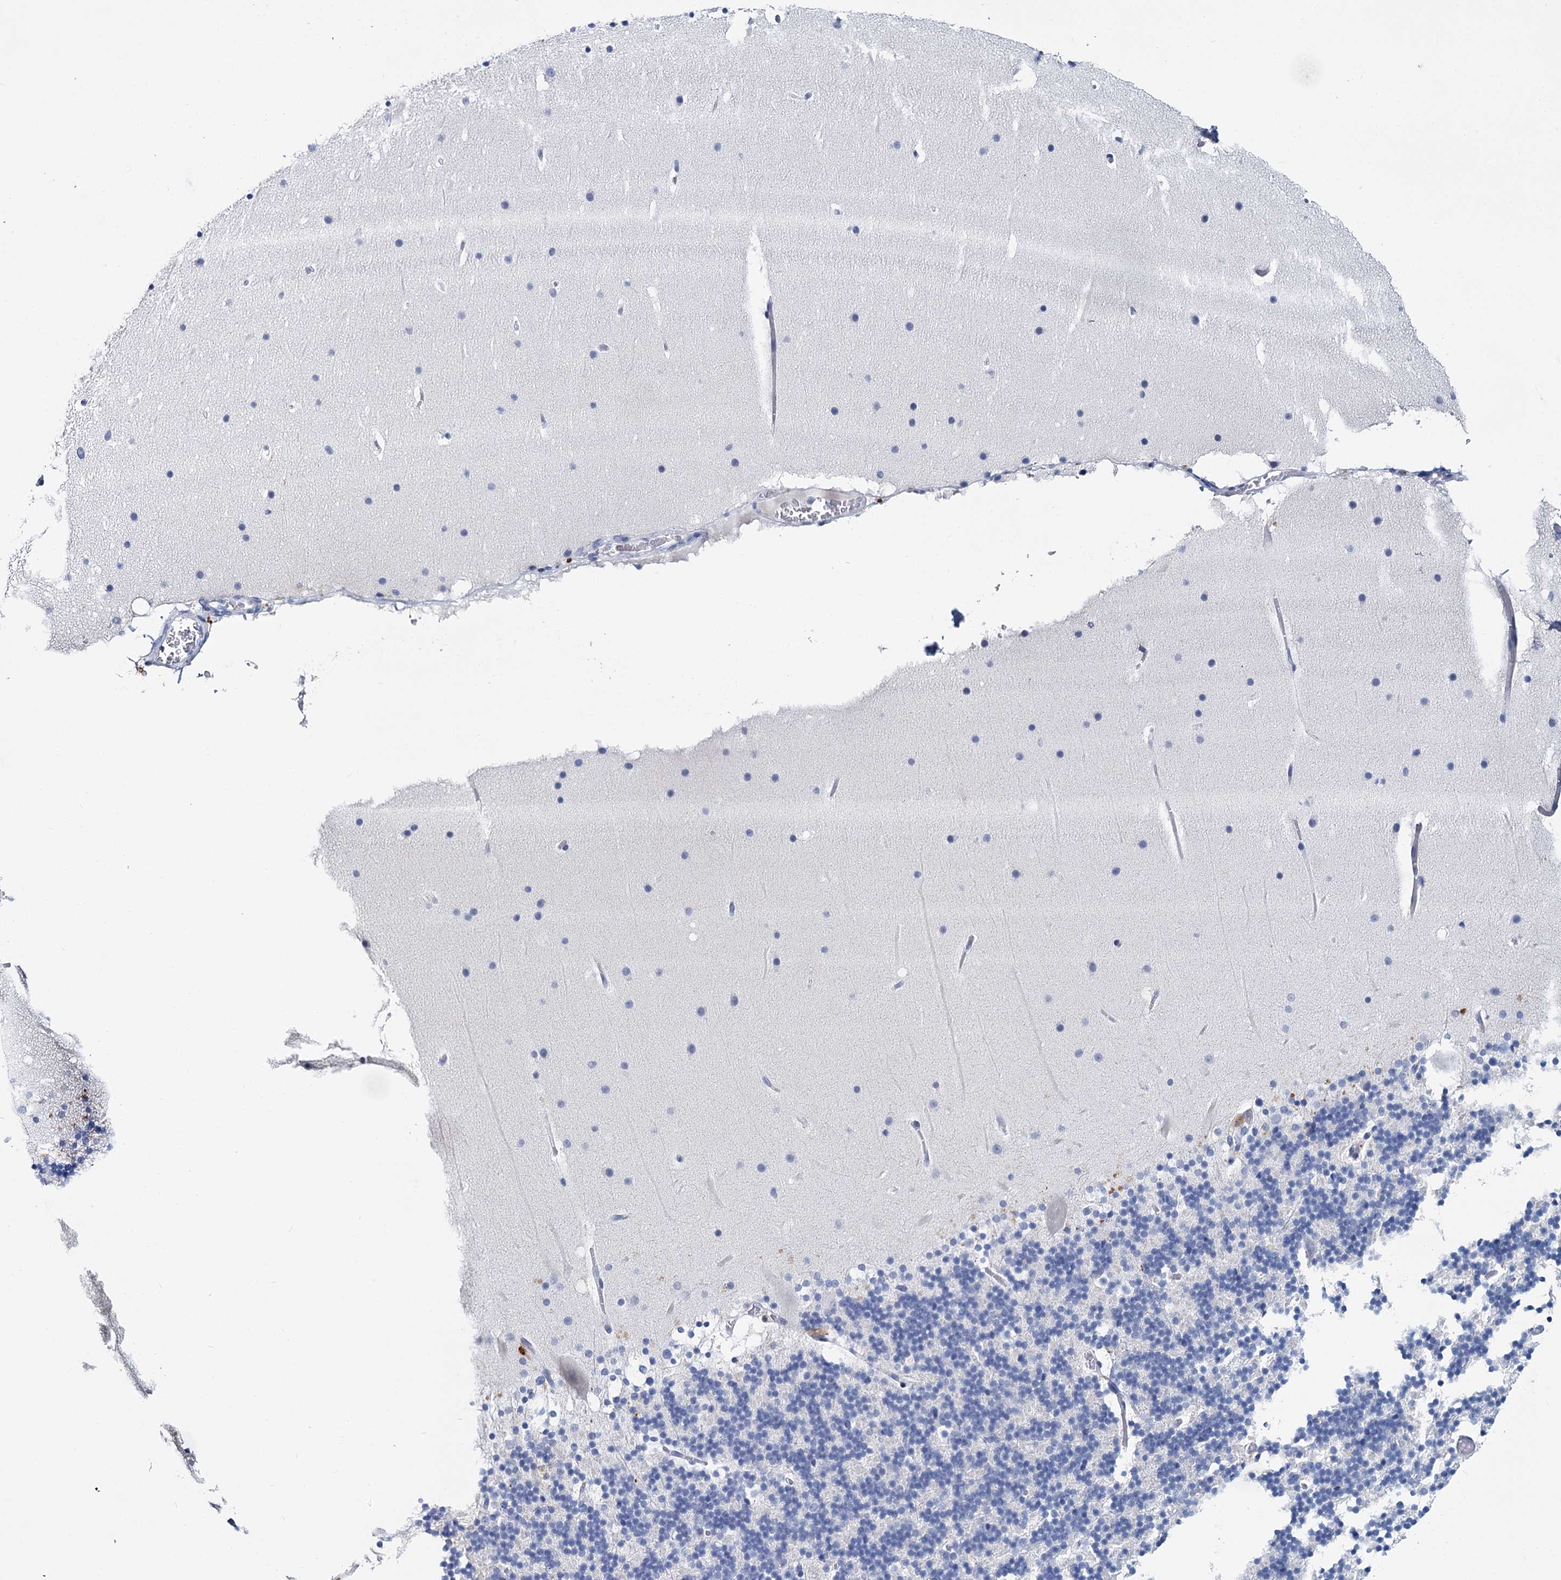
{"staining": {"intensity": "negative", "quantity": "none", "location": "none"}, "tissue": "cerebellum", "cell_type": "Cells in granular layer", "image_type": "normal", "snomed": [{"axis": "morphology", "description": "Normal tissue, NOS"}, {"axis": "topography", "description": "Cerebellum"}], "caption": "Cerebellum was stained to show a protein in brown. There is no significant positivity in cells in granular layer. (DAB immunohistochemistry, high magnification).", "gene": "METTL7B", "patient": {"sex": "male", "age": 57}}